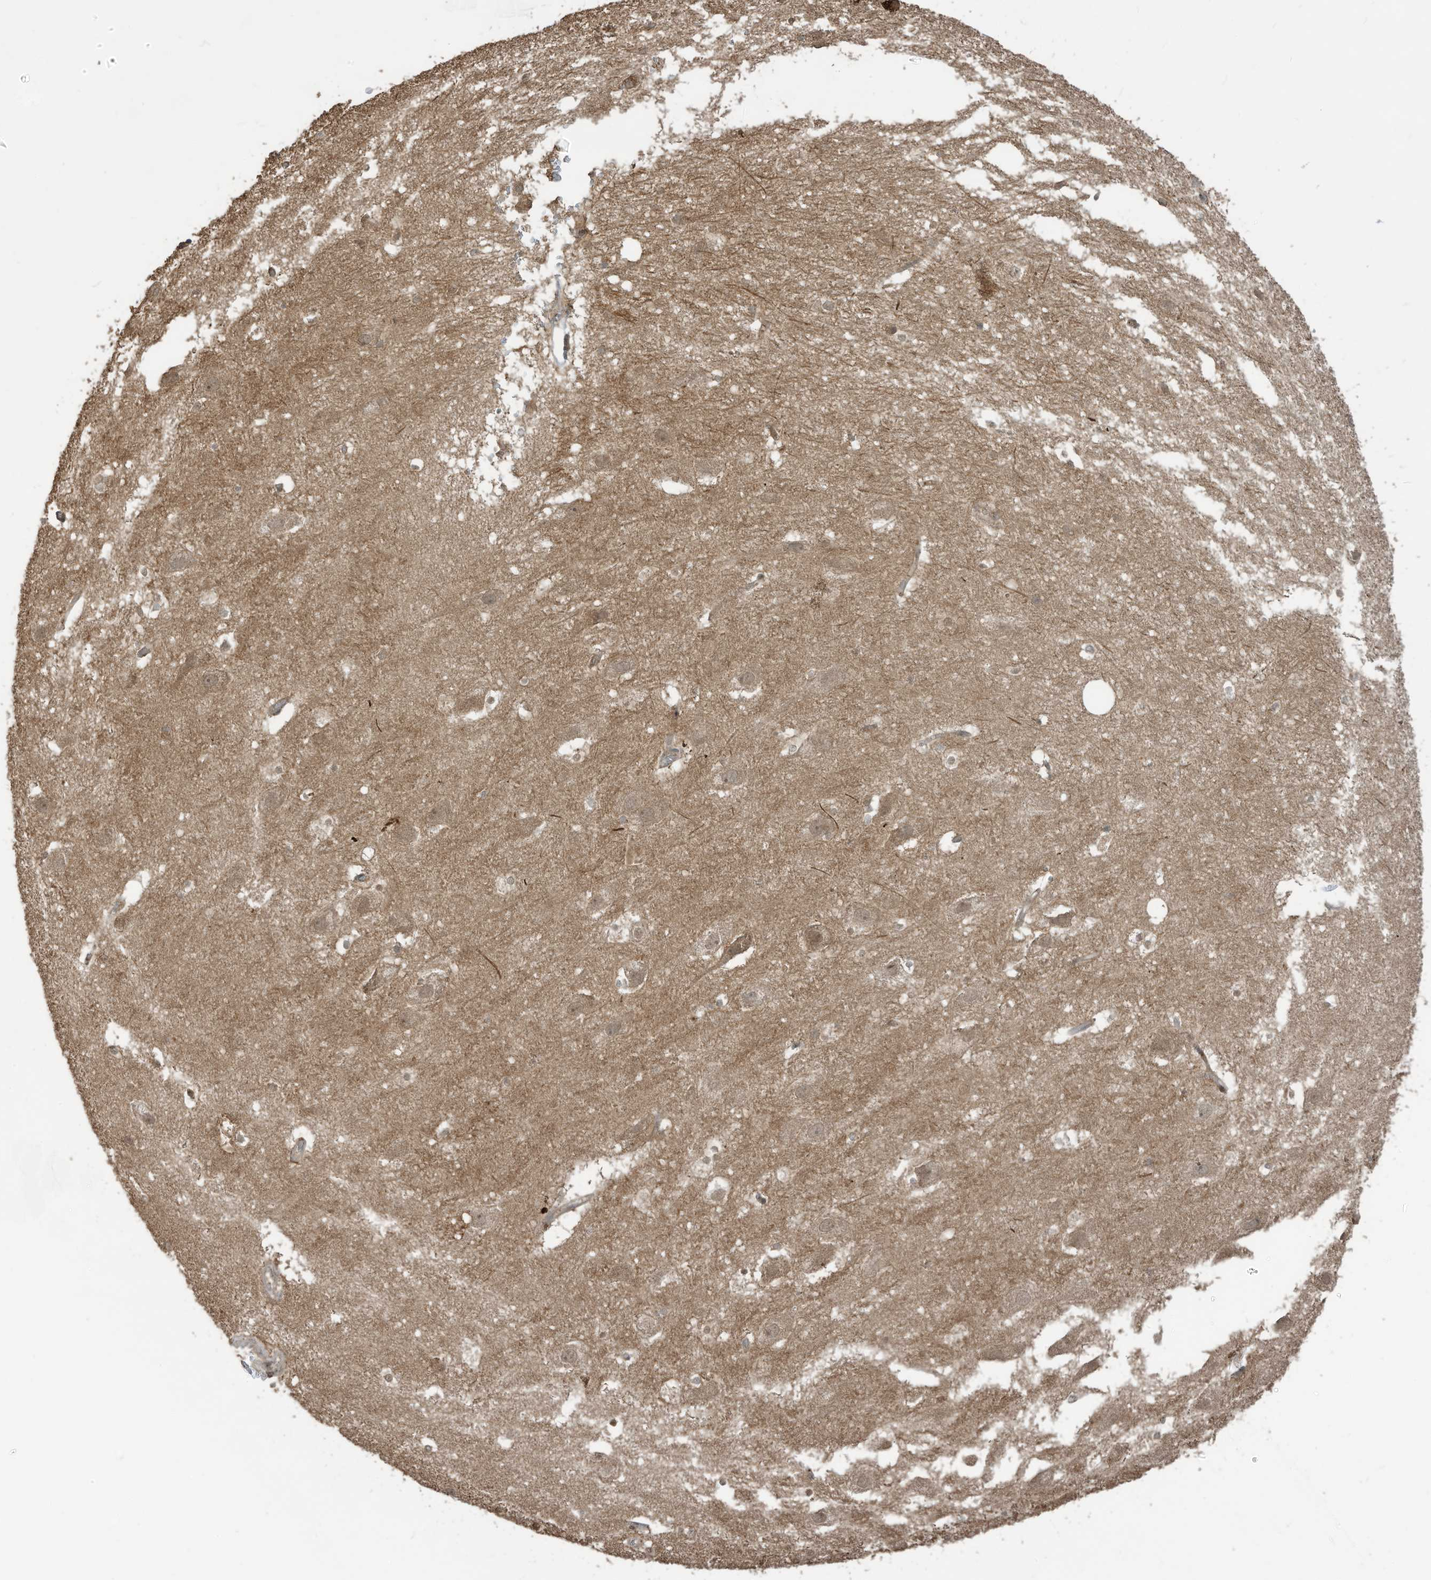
{"staining": {"intensity": "weak", "quantity": "<25%", "location": "cytoplasmic/membranous"}, "tissue": "hippocampus", "cell_type": "Glial cells", "image_type": "normal", "snomed": [{"axis": "morphology", "description": "Normal tissue, NOS"}, {"axis": "topography", "description": "Hippocampus"}], "caption": "Immunohistochemistry photomicrograph of normal hippocampus: hippocampus stained with DAB shows no significant protein expression in glial cells. (DAB (3,3'-diaminobenzidine) immunohistochemistry, high magnification).", "gene": "CARF", "patient": {"sex": "female", "age": 52}}